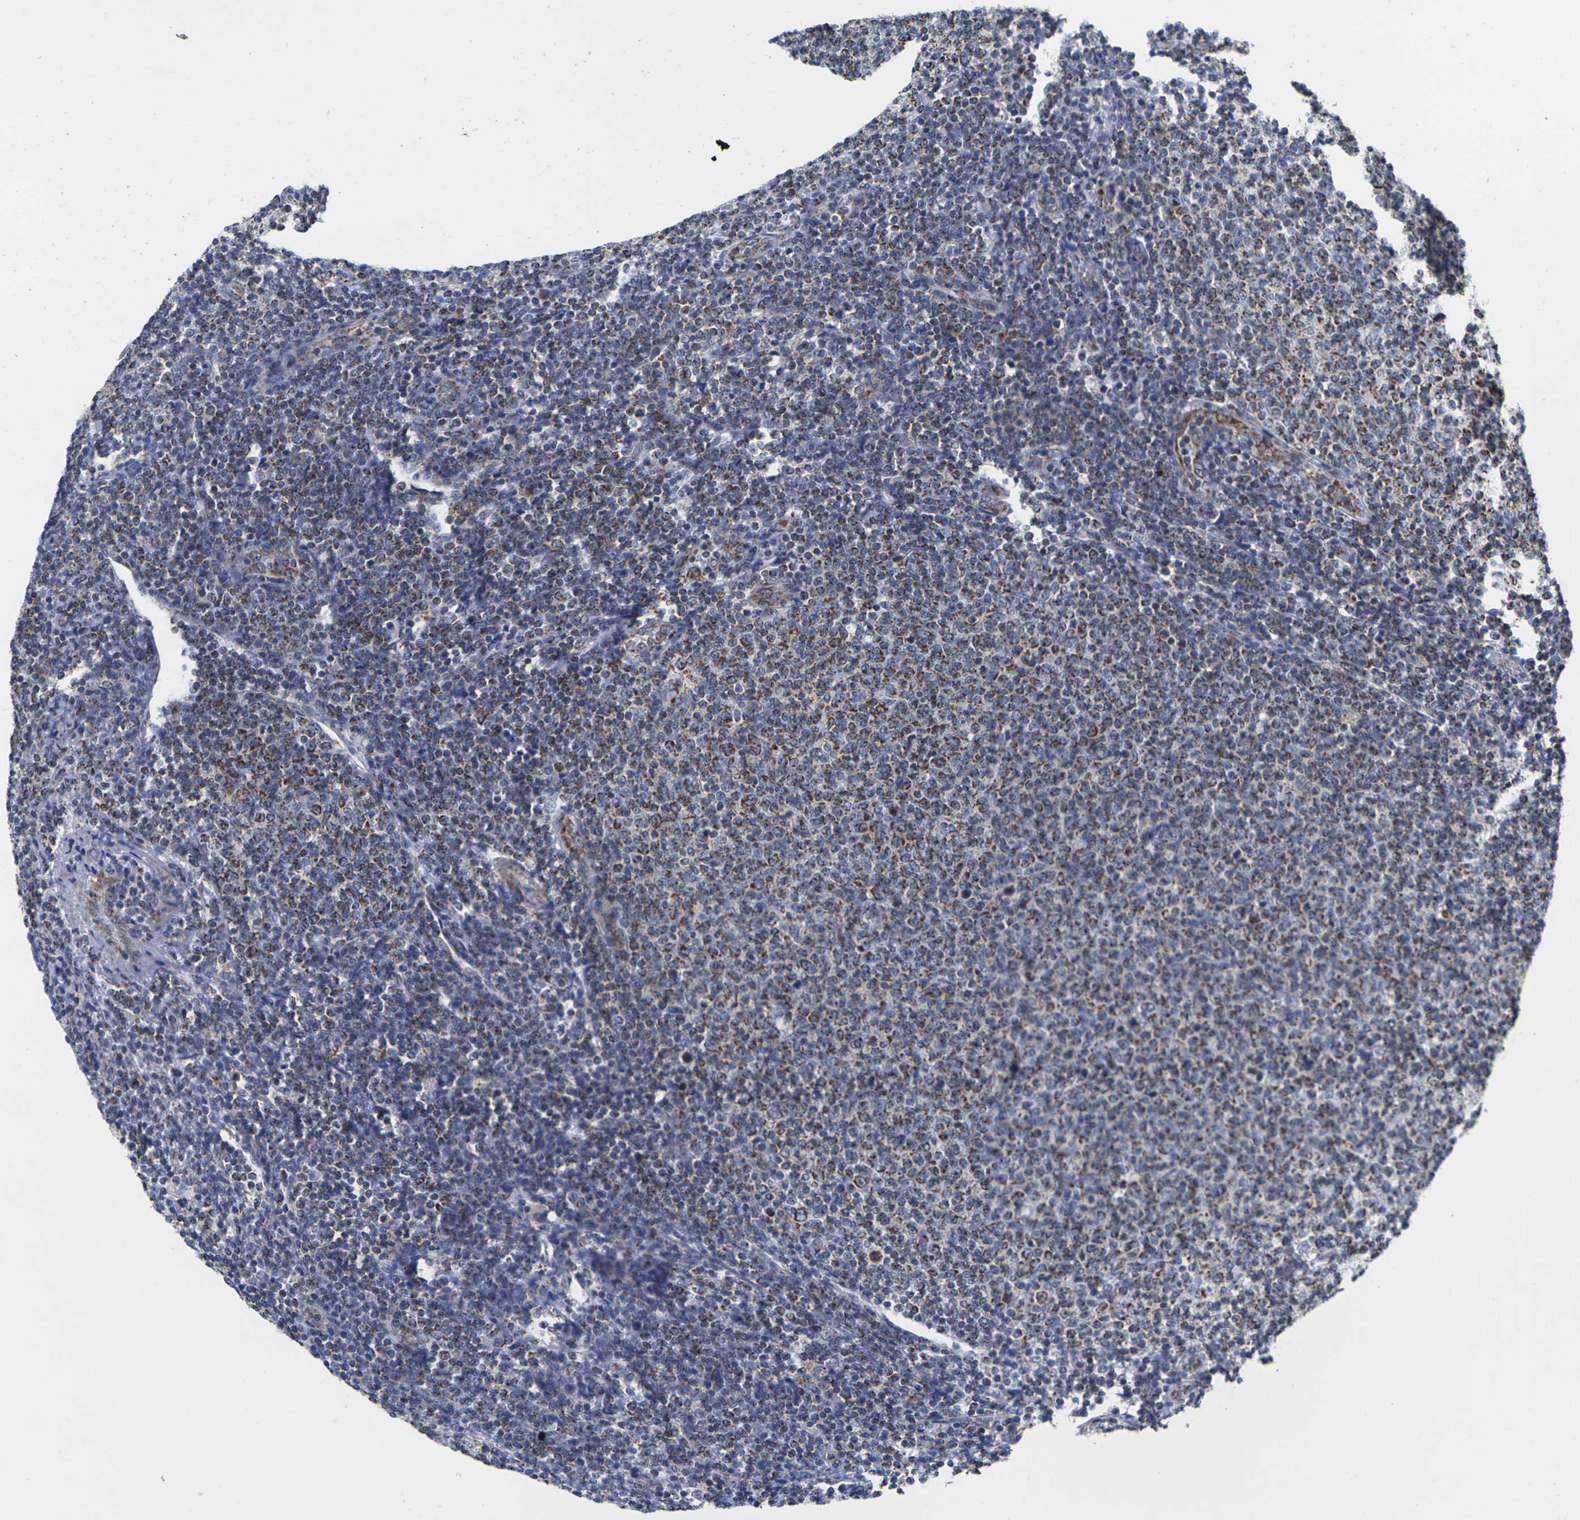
{"staining": {"intensity": "strong", "quantity": ">75%", "location": "cytoplasmic/membranous"}, "tissue": "lymphoma", "cell_type": "Tumor cells", "image_type": "cancer", "snomed": [{"axis": "morphology", "description": "Malignant lymphoma, non-Hodgkin's type, Low grade"}, {"axis": "topography", "description": "Lymph node"}], "caption": "Immunohistochemistry staining of lymphoma, which demonstrates high levels of strong cytoplasmic/membranous staining in about >75% of tumor cells indicating strong cytoplasmic/membranous protein staining. The staining was performed using DAB (3,3'-diaminobenzidine) (brown) for protein detection and nuclei were counterstained in hematoxylin (blue).", "gene": "P2RY11", "patient": {"sex": "male", "age": 66}}